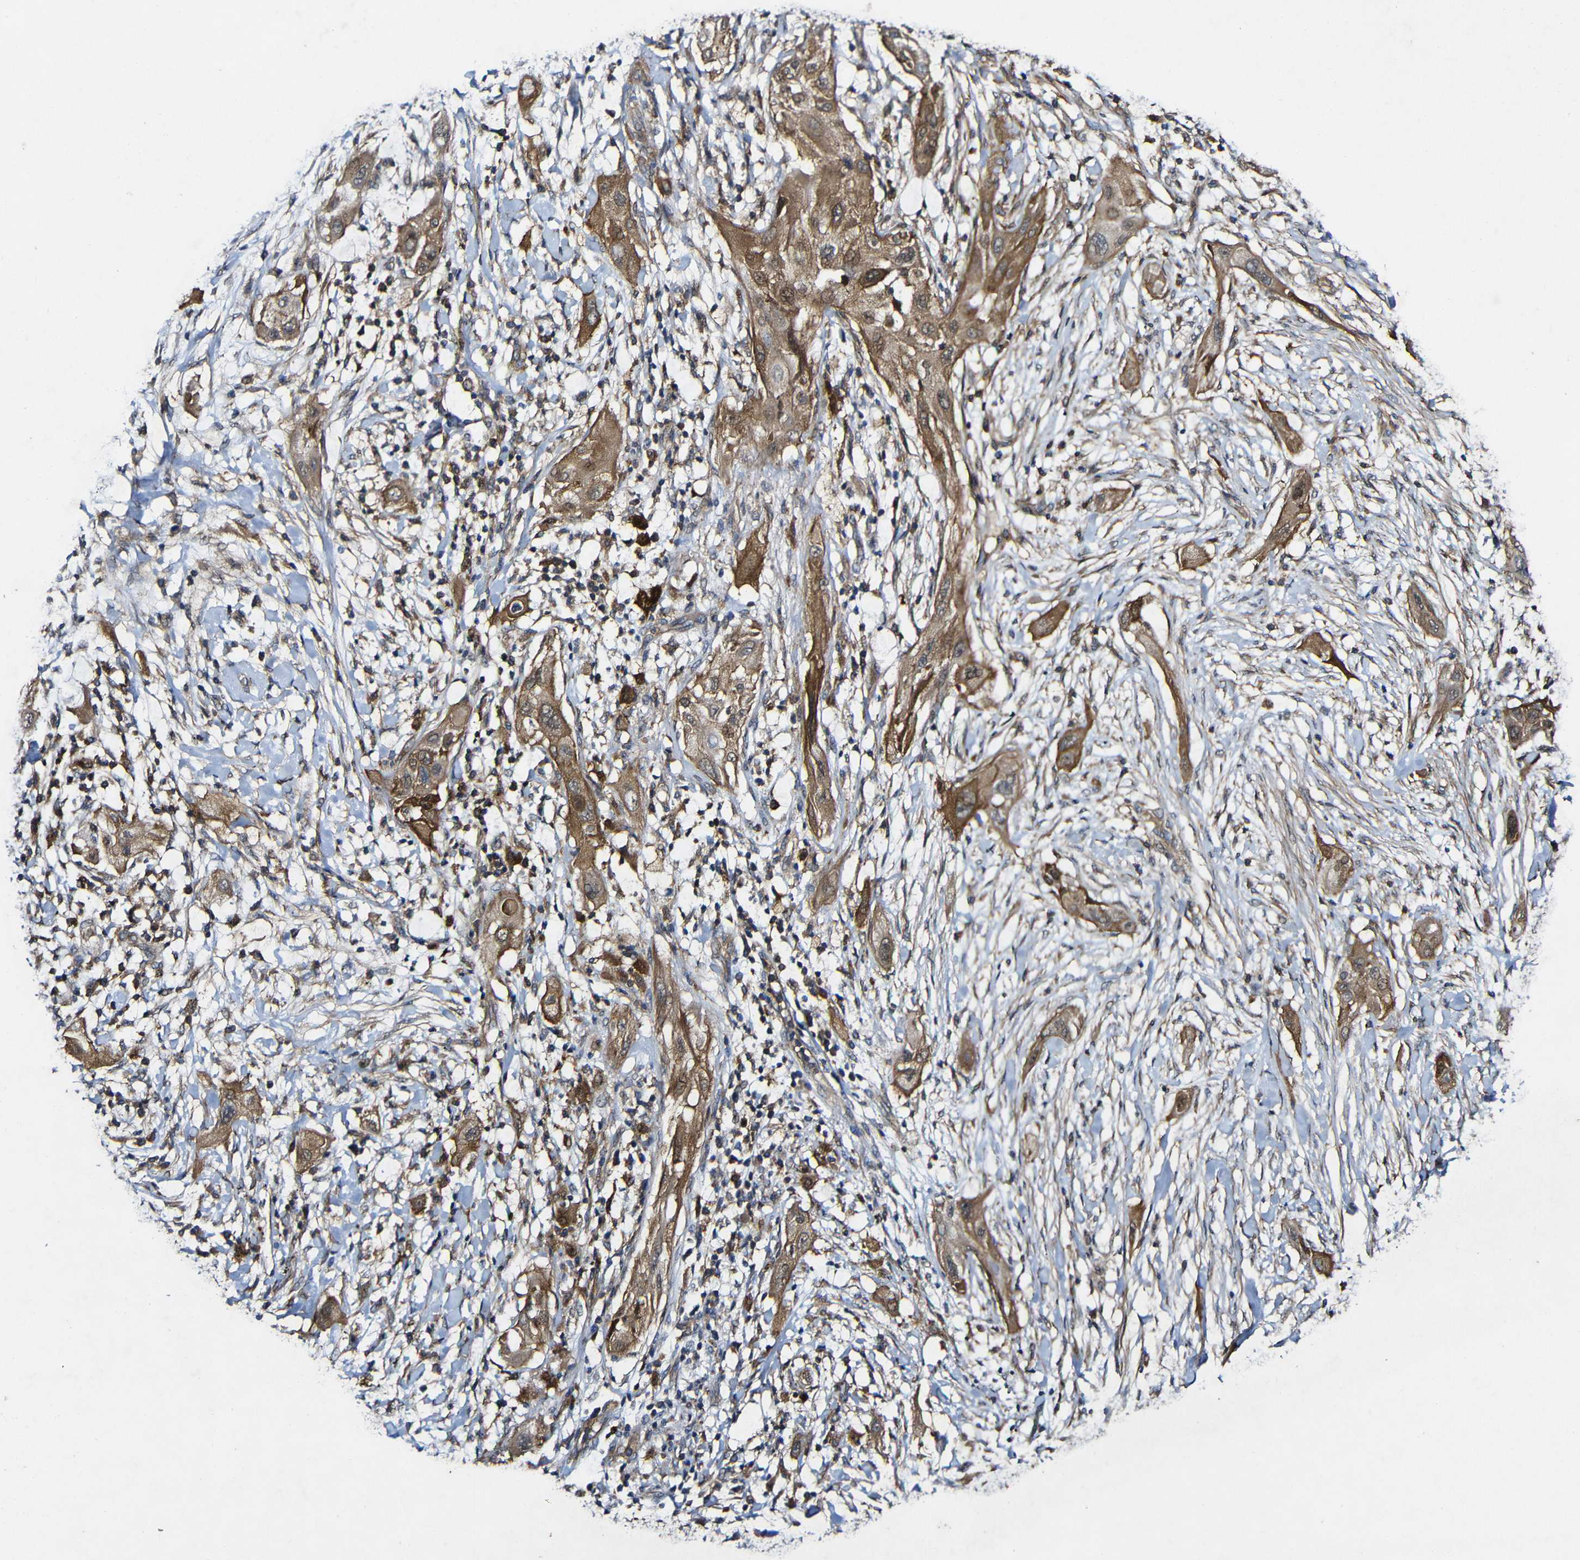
{"staining": {"intensity": "moderate", "quantity": ">75%", "location": "cytoplasmic/membranous"}, "tissue": "lung cancer", "cell_type": "Tumor cells", "image_type": "cancer", "snomed": [{"axis": "morphology", "description": "Squamous cell carcinoma, NOS"}, {"axis": "topography", "description": "Lung"}], "caption": "Immunohistochemistry (IHC) of human lung cancer (squamous cell carcinoma) shows medium levels of moderate cytoplasmic/membranous positivity in approximately >75% of tumor cells.", "gene": "GSDME", "patient": {"sex": "female", "age": 47}}